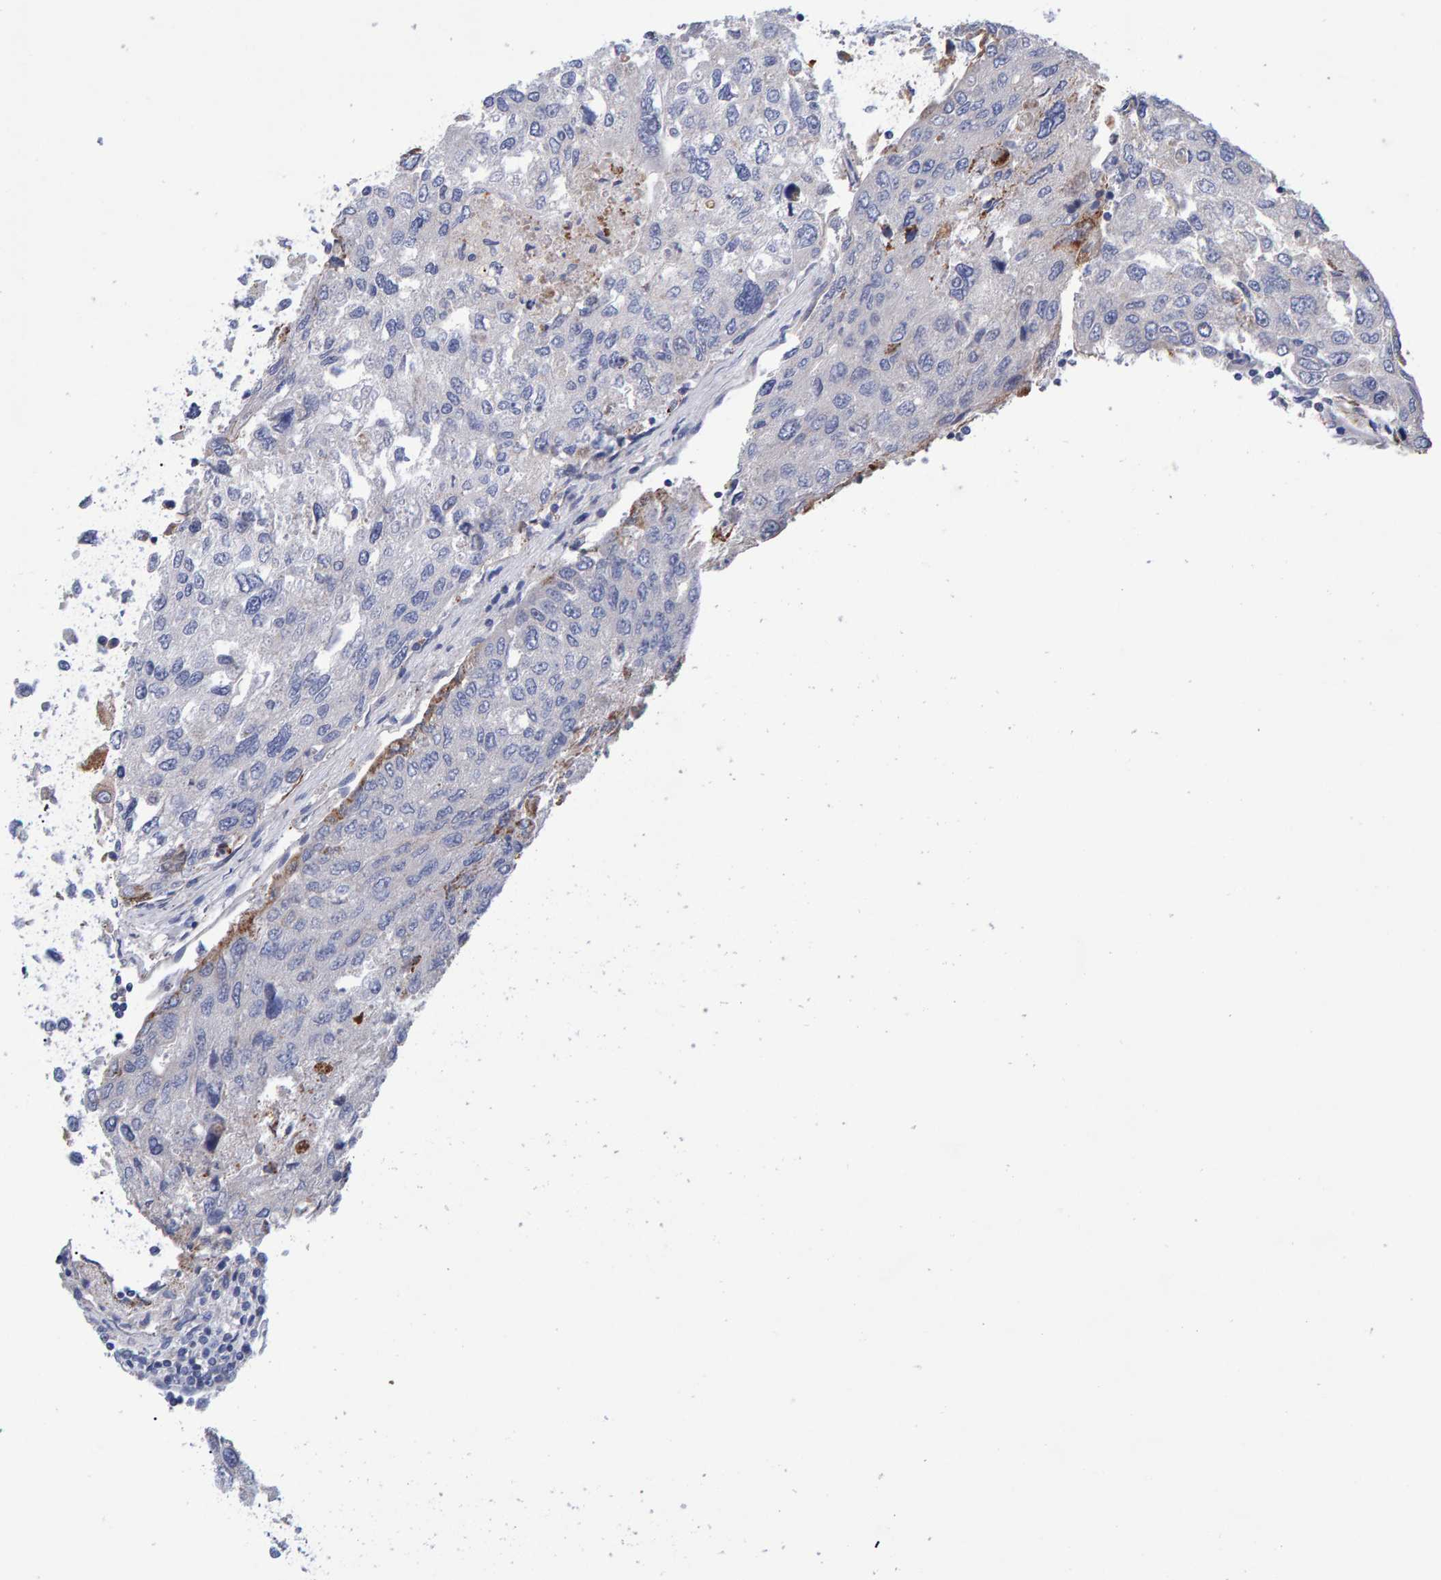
{"staining": {"intensity": "negative", "quantity": "none", "location": "none"}, "tissue": "urothelial cancer", "cell_type": "Tumor cells", "image_type": "cancer", "snomed": [{"axis": "morphology", "description": "Urothelial carcinoma, High grade"}, {"axis": "topography", "description": "Lymph node"}, {"axis": "topography", "description": "Urinary bladder"}], "caption": "The image reveals no significant staining in tumor cells of high-grade urothelial carcinoma.", "gene": "EFR3A", "patient": {"sex": "male", "age": 51}}